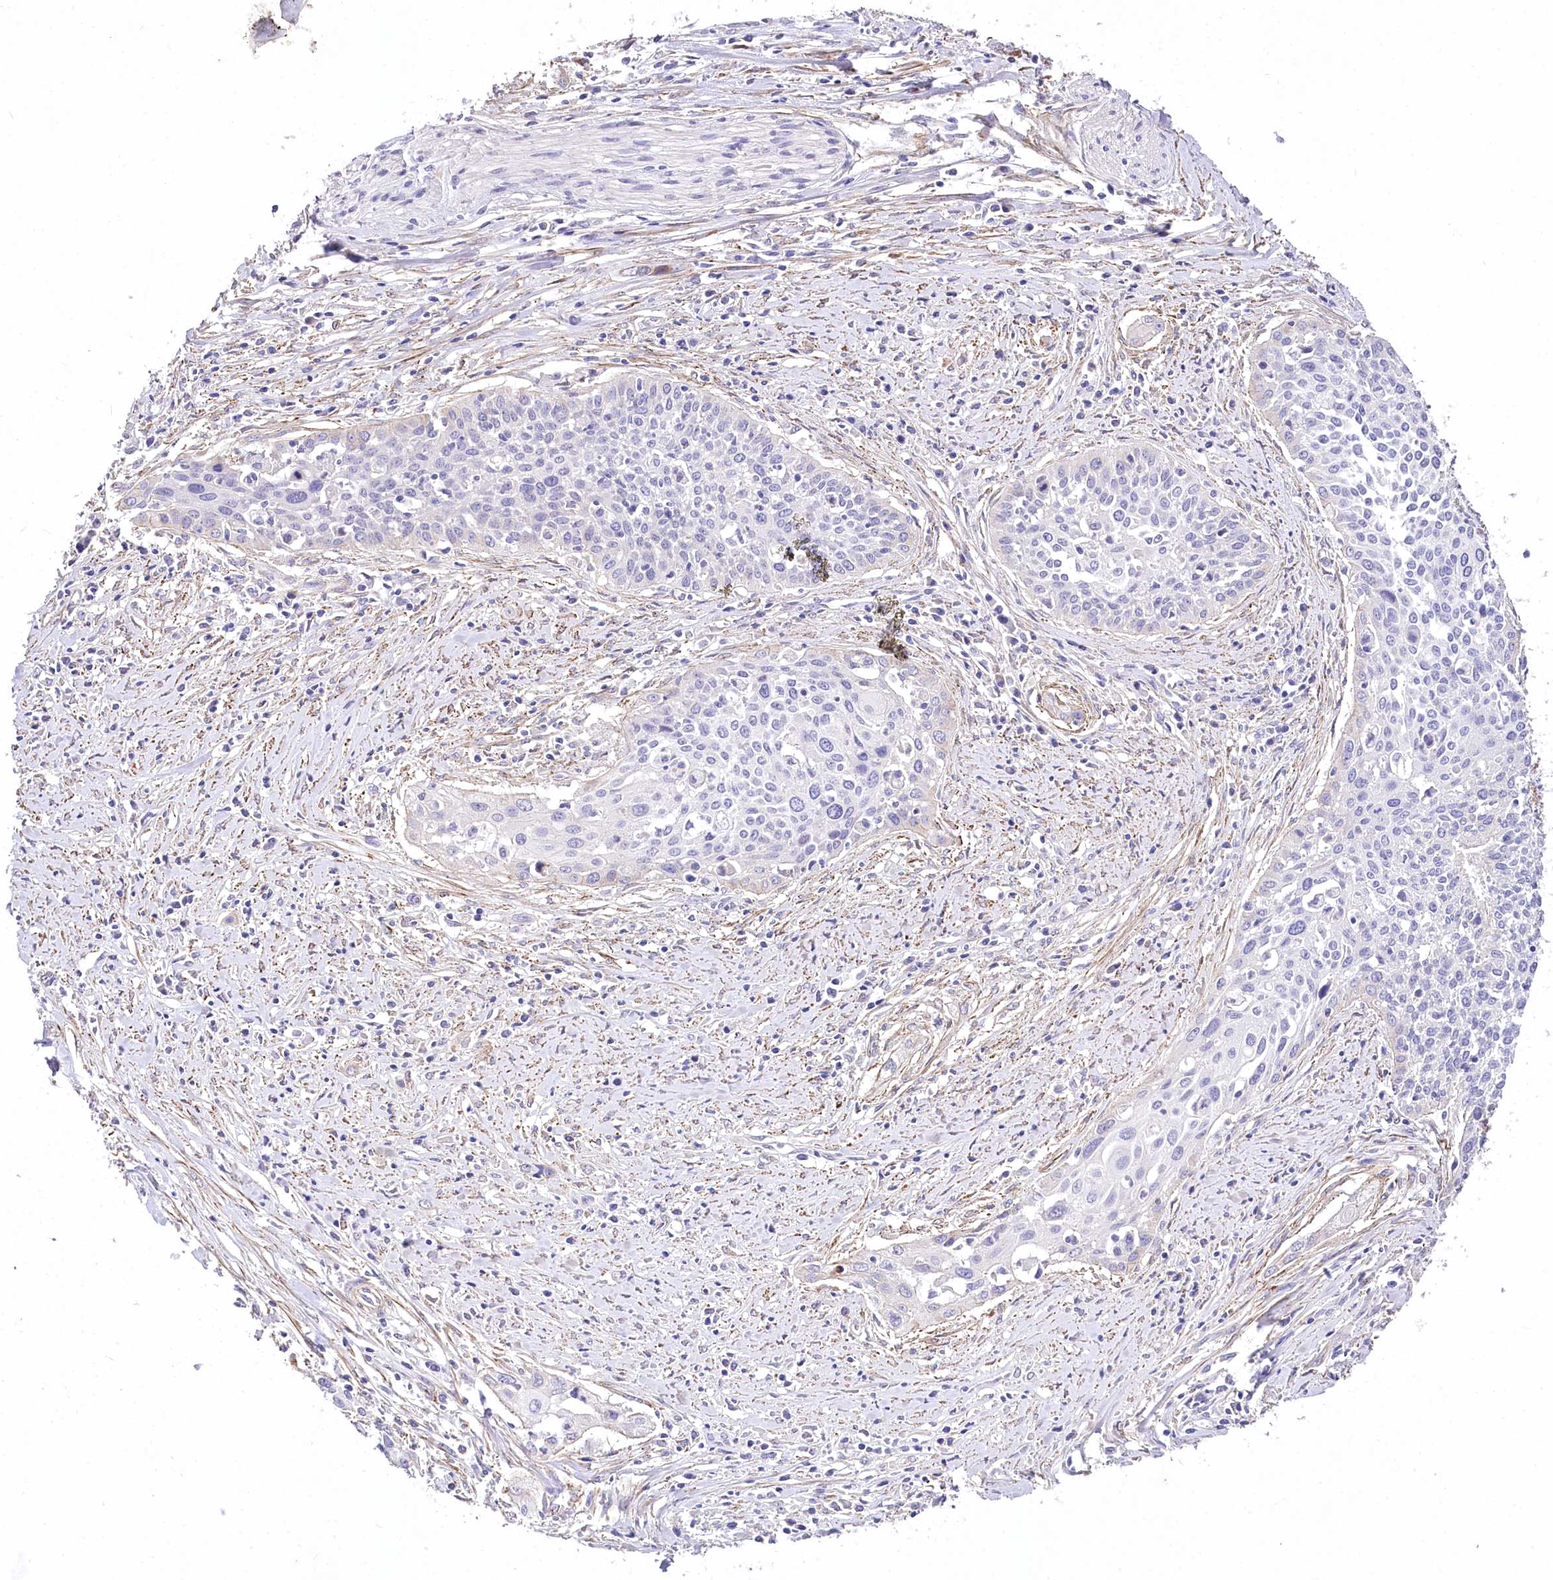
{"staining": {"intensity": "negative", "quantity": "none", "location": "none"}, "tissue": "cervical cancer", "cell_type": "Tumor cells", "image_type": "cancer", "snomed": [{"axis": "morphology", "description": "Squamous cell carcinoma, NOS"}, {"axis": "topography", "description": "Cervix"}], "caption": "The histopathology image exhibits no significant staining in tumor cells of cervical cancer.", "gene": "RDH16", "patient": {"sex": "female", "age": 34}}